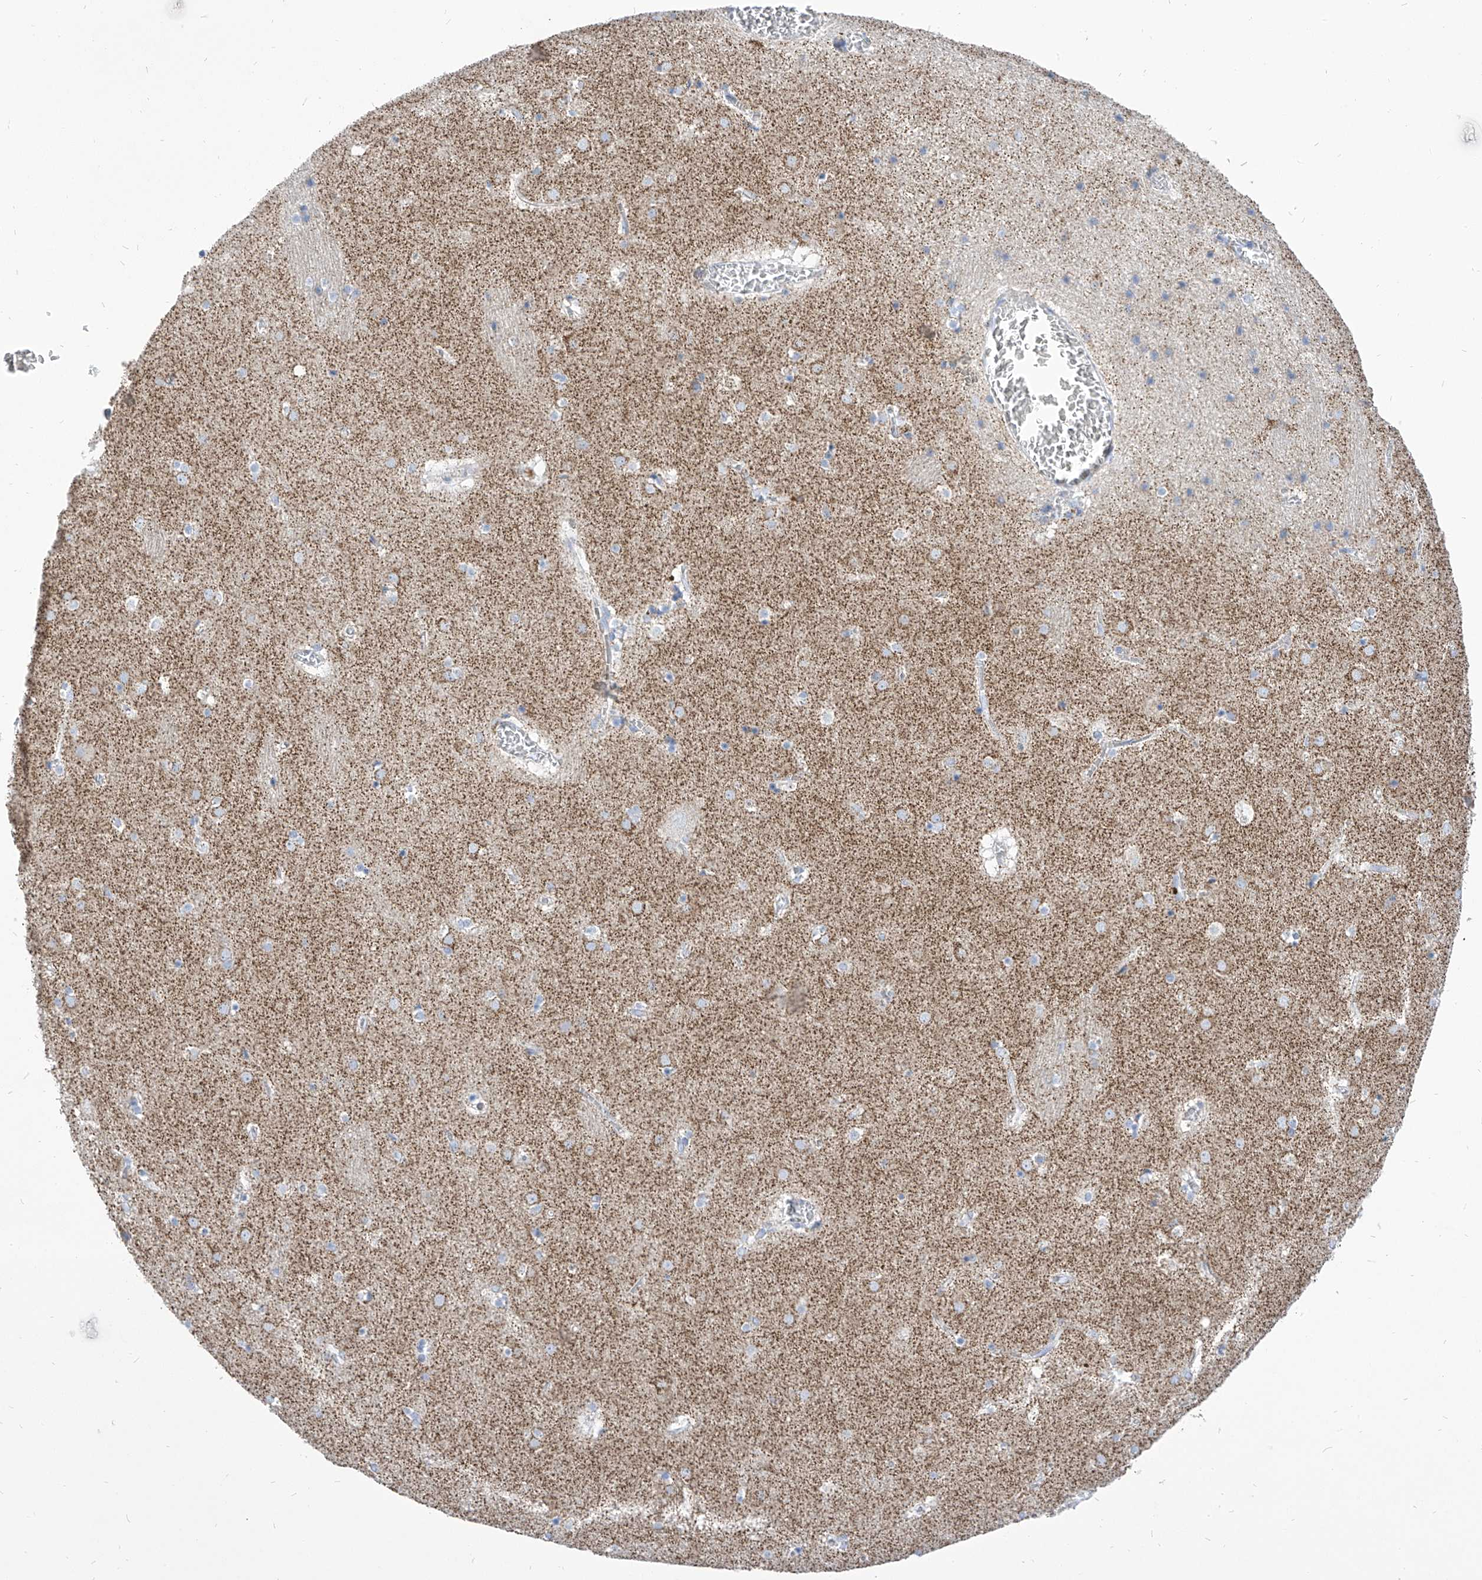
{"staining": {"intensity": "negative", "quantity": "none", "location": "none"}, "tissue": "caudate", "cell_type": "Glial cells", "image_type": "normal", "snomed": [{"axis": "morphology", "description": "Normal tissue, NOS"}, {"axis": "topography", "description": "Lateral ventricle wall"}], "caption": "Protein analysis of normal caudate reveals no significant staining in glial cells. Brightfield microscopy of immunohistochemistry (IHC) stained with DAB (brown) and hematoxylin (blue), captured at high magnification.", "gene": "COQ3", "patient": {"sex": "male", "age": 70}}